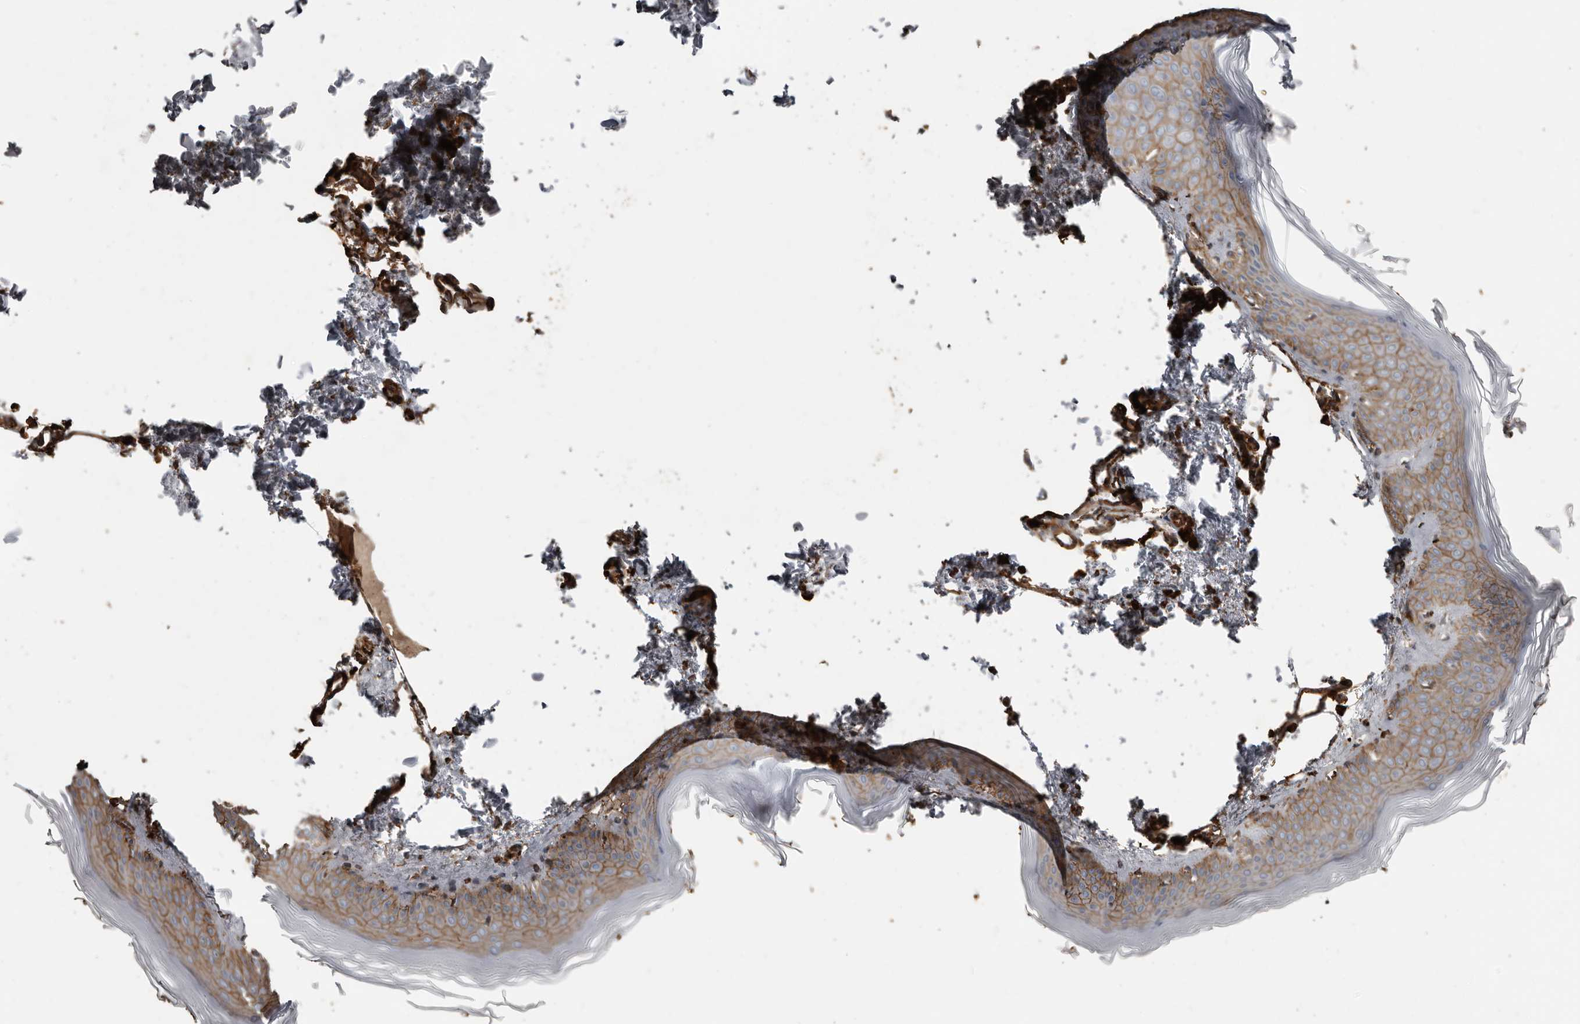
{"staining": {"intensity": "moderate", "quantity": ">75%", "location": "cytoplasmic/membranous"}, "tissue": "skin", "cell_type": "Fibroblasts", "image_type": "normal", "snomed": [{"axis": "morphology", "description": "Normal tissue, NOS"}, {"axis": "topography", "description": "Skin"}], "caption": "Moderate cytoplasmic/membranous expression for a protein is appreciated in about >75% of fibroblasts of normal skin using IHC.", "gene": "DENND6B", "patient": {"sex": "female", "age": 27}}